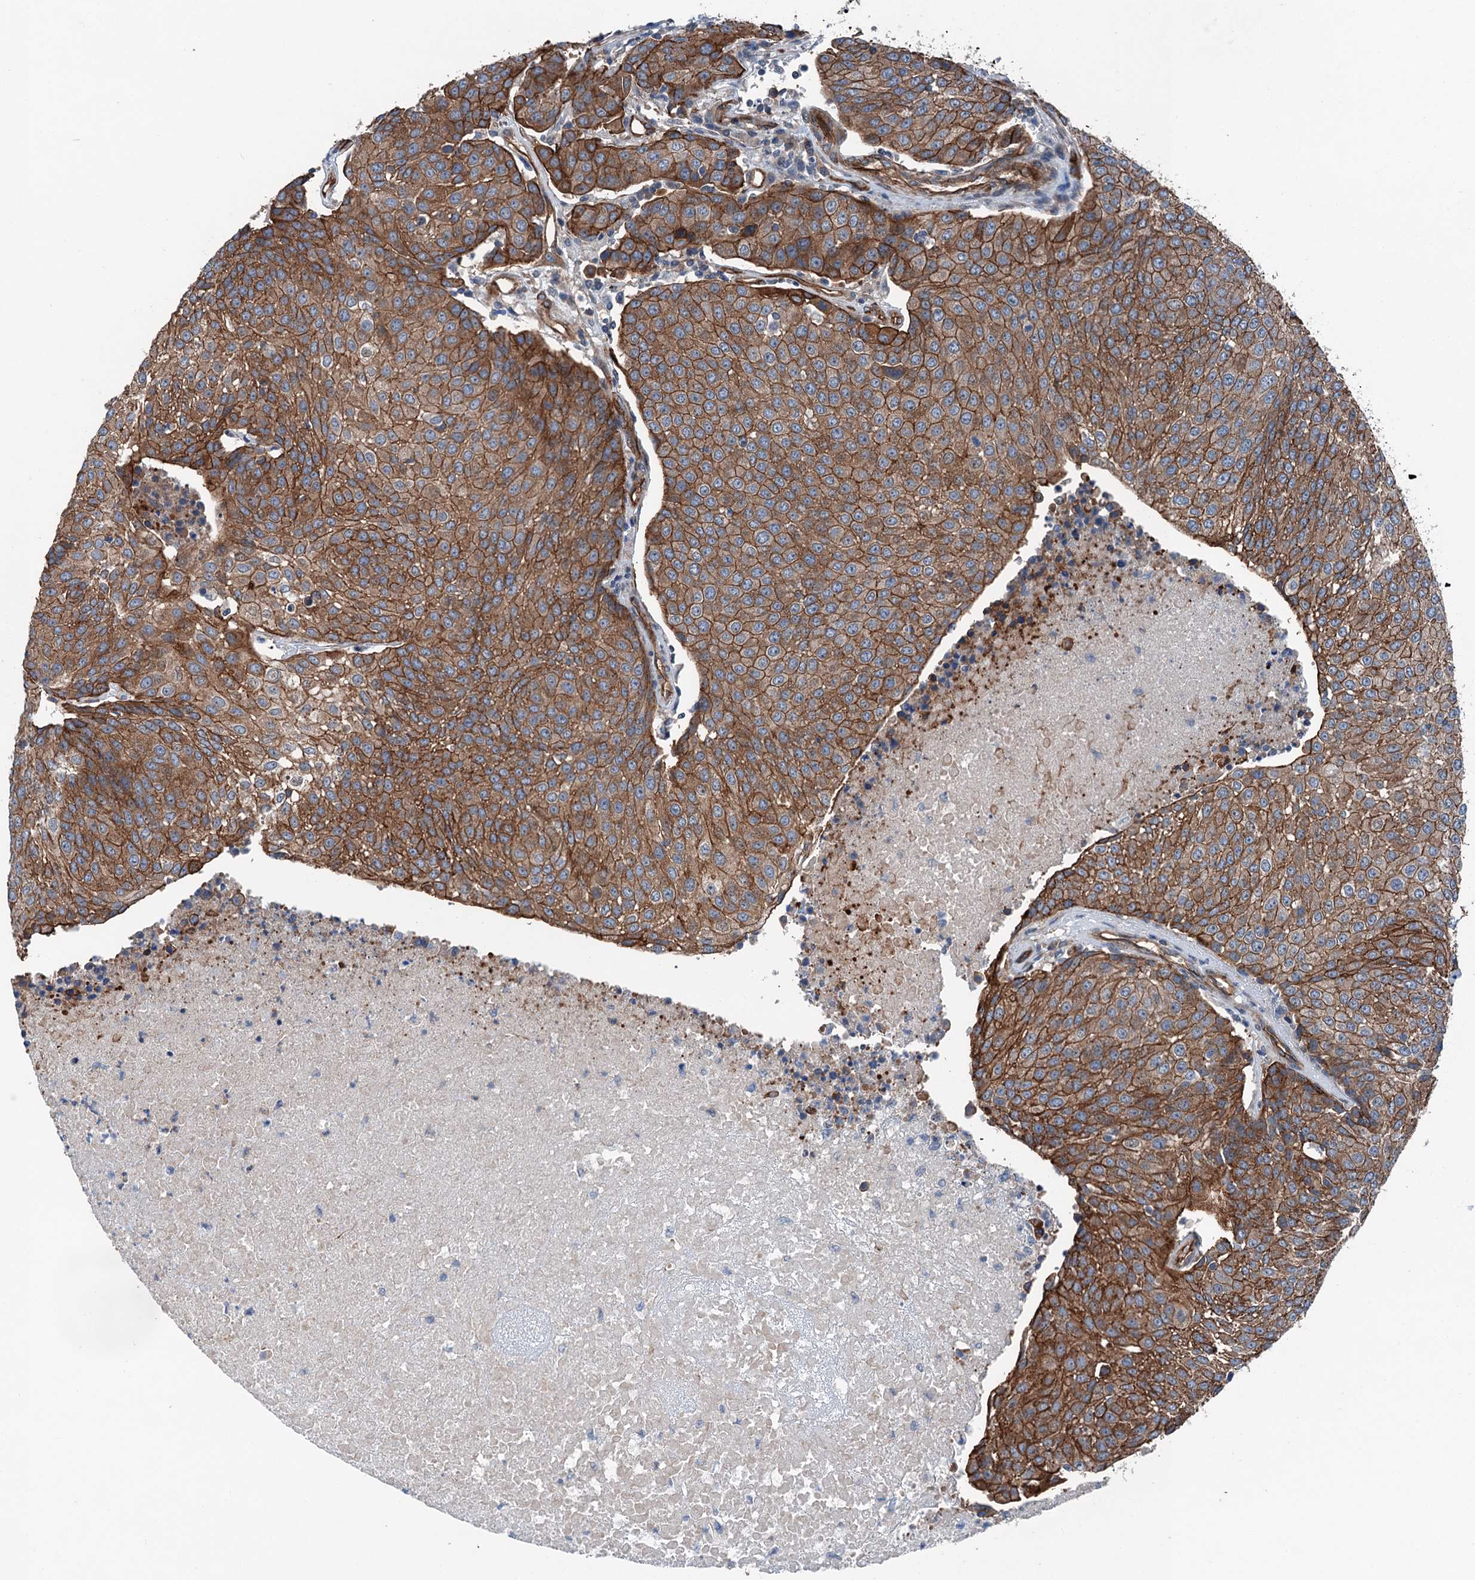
{"staining": {"intensity": "strong", "quantity": ">75%", "location": "cytoplasmic/membranous"}, "tissue": "urothelial cancer", "cell_type": "Tumor cells", "image_type": "cancer", "snomed": [{"axis": "morphology", "description": "Urothelial carcinoma, High grade"}, {"axis": "topography", "description": "Urinary bladder"}], "caption": "Immunohistochemistry histopathology image of human urothelial cancer stained for a protein (brown), which displays high levels of strong cytoplasmic/membranous staining in about >75% of tumor cells.", "gene": "NMRAL1", "patient": {"sex": "female", "age": 85}}